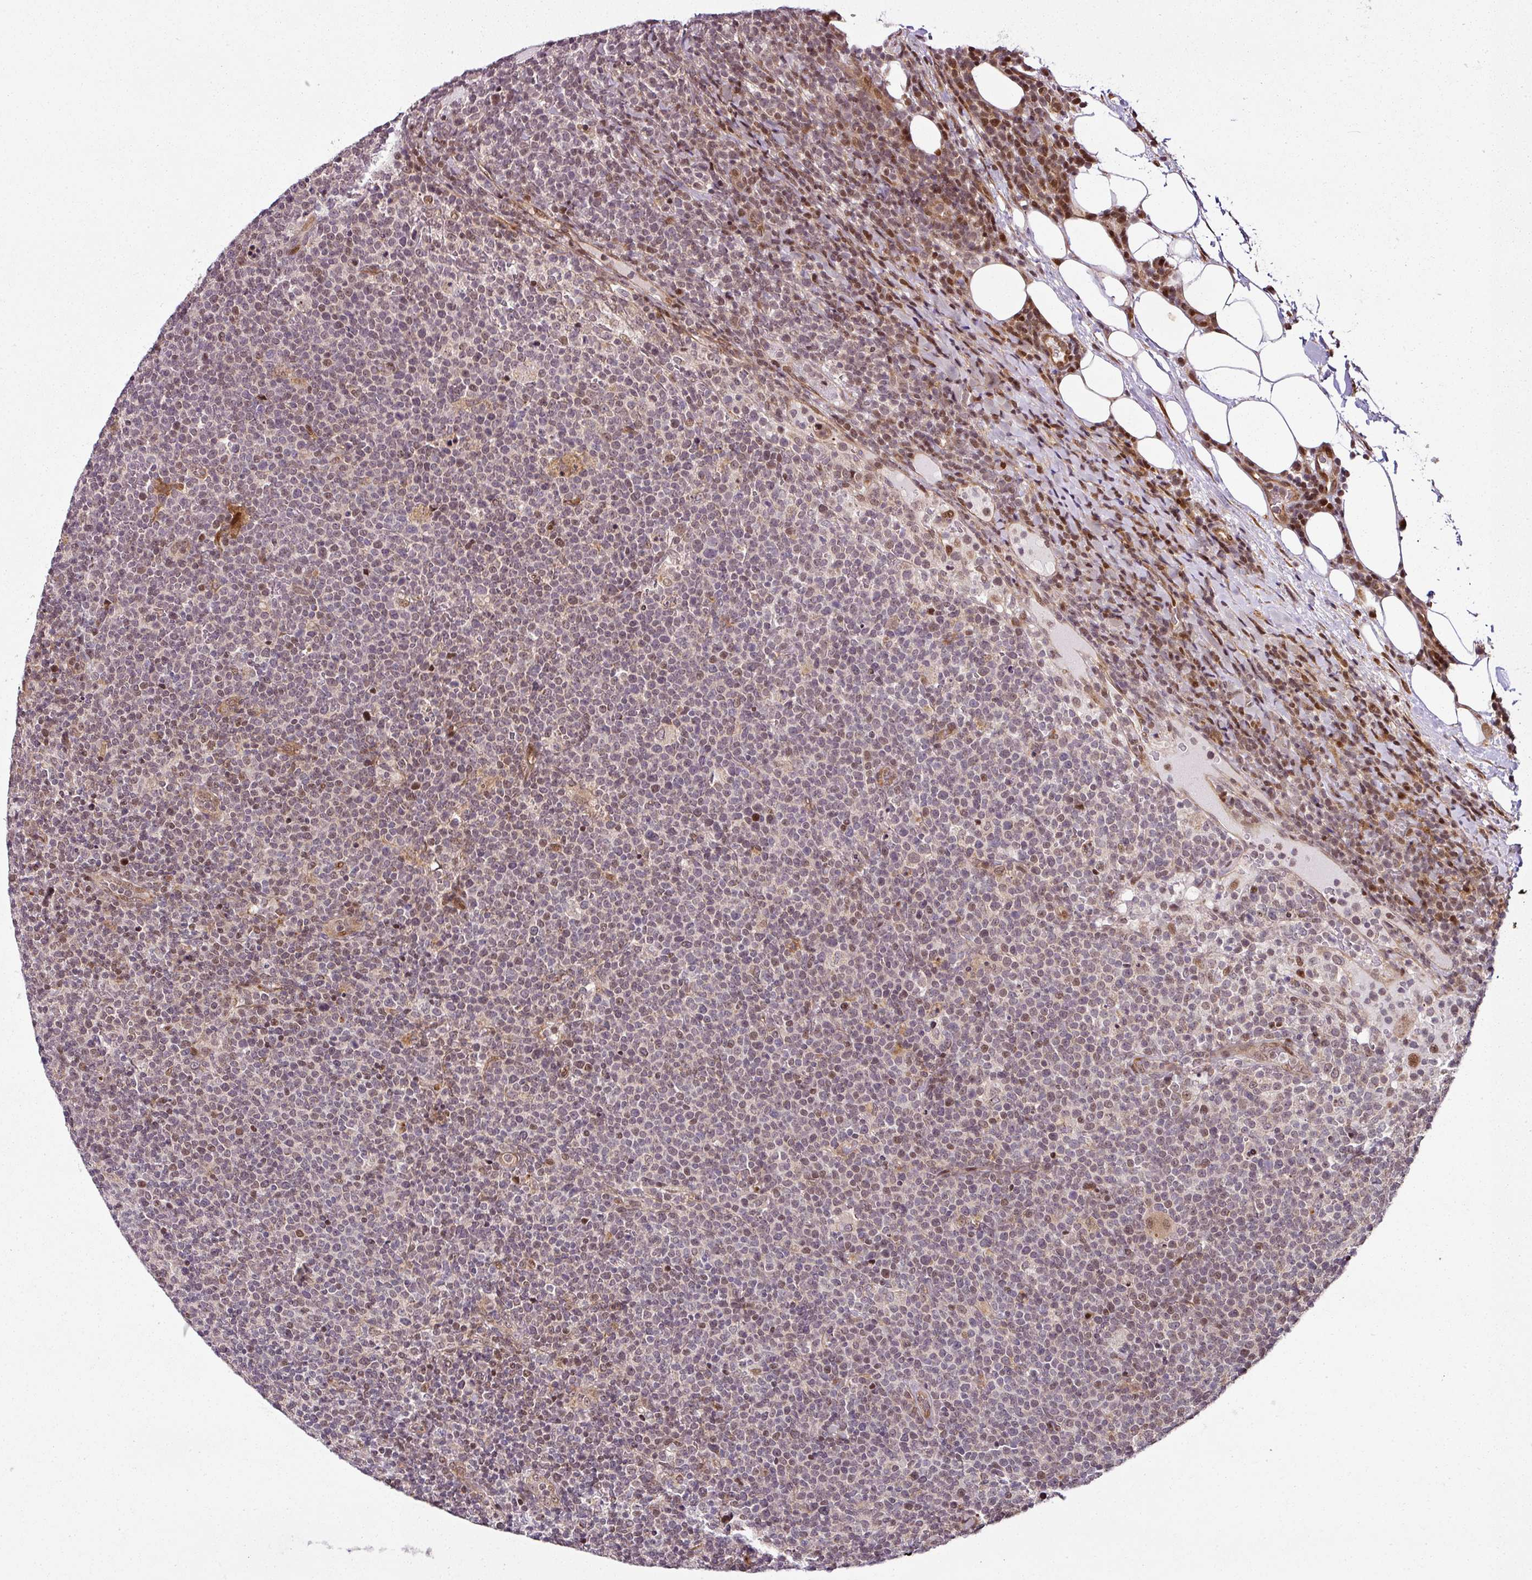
{"staining": {"intensity": "moderate", "quantity": "<25%", "location": "nuclear"}, "tissue": "lymphoma", "cell_type": "Tumor cells", "image_type": "cancer", "snomed": [{"axis": "morphology", "description": "Malignant lymphoma, non-Hodgkin's type, High grade"}, {"axis": "topography", "description": "Lymph node"}], "caption": "DAB immunohistochemical staining of lymphoma demonstrates moderate nuclear protein positivity in about <25% of tumor cells.", "gene": "COPRS", "patient": {"sex": "male", "age": 61}}